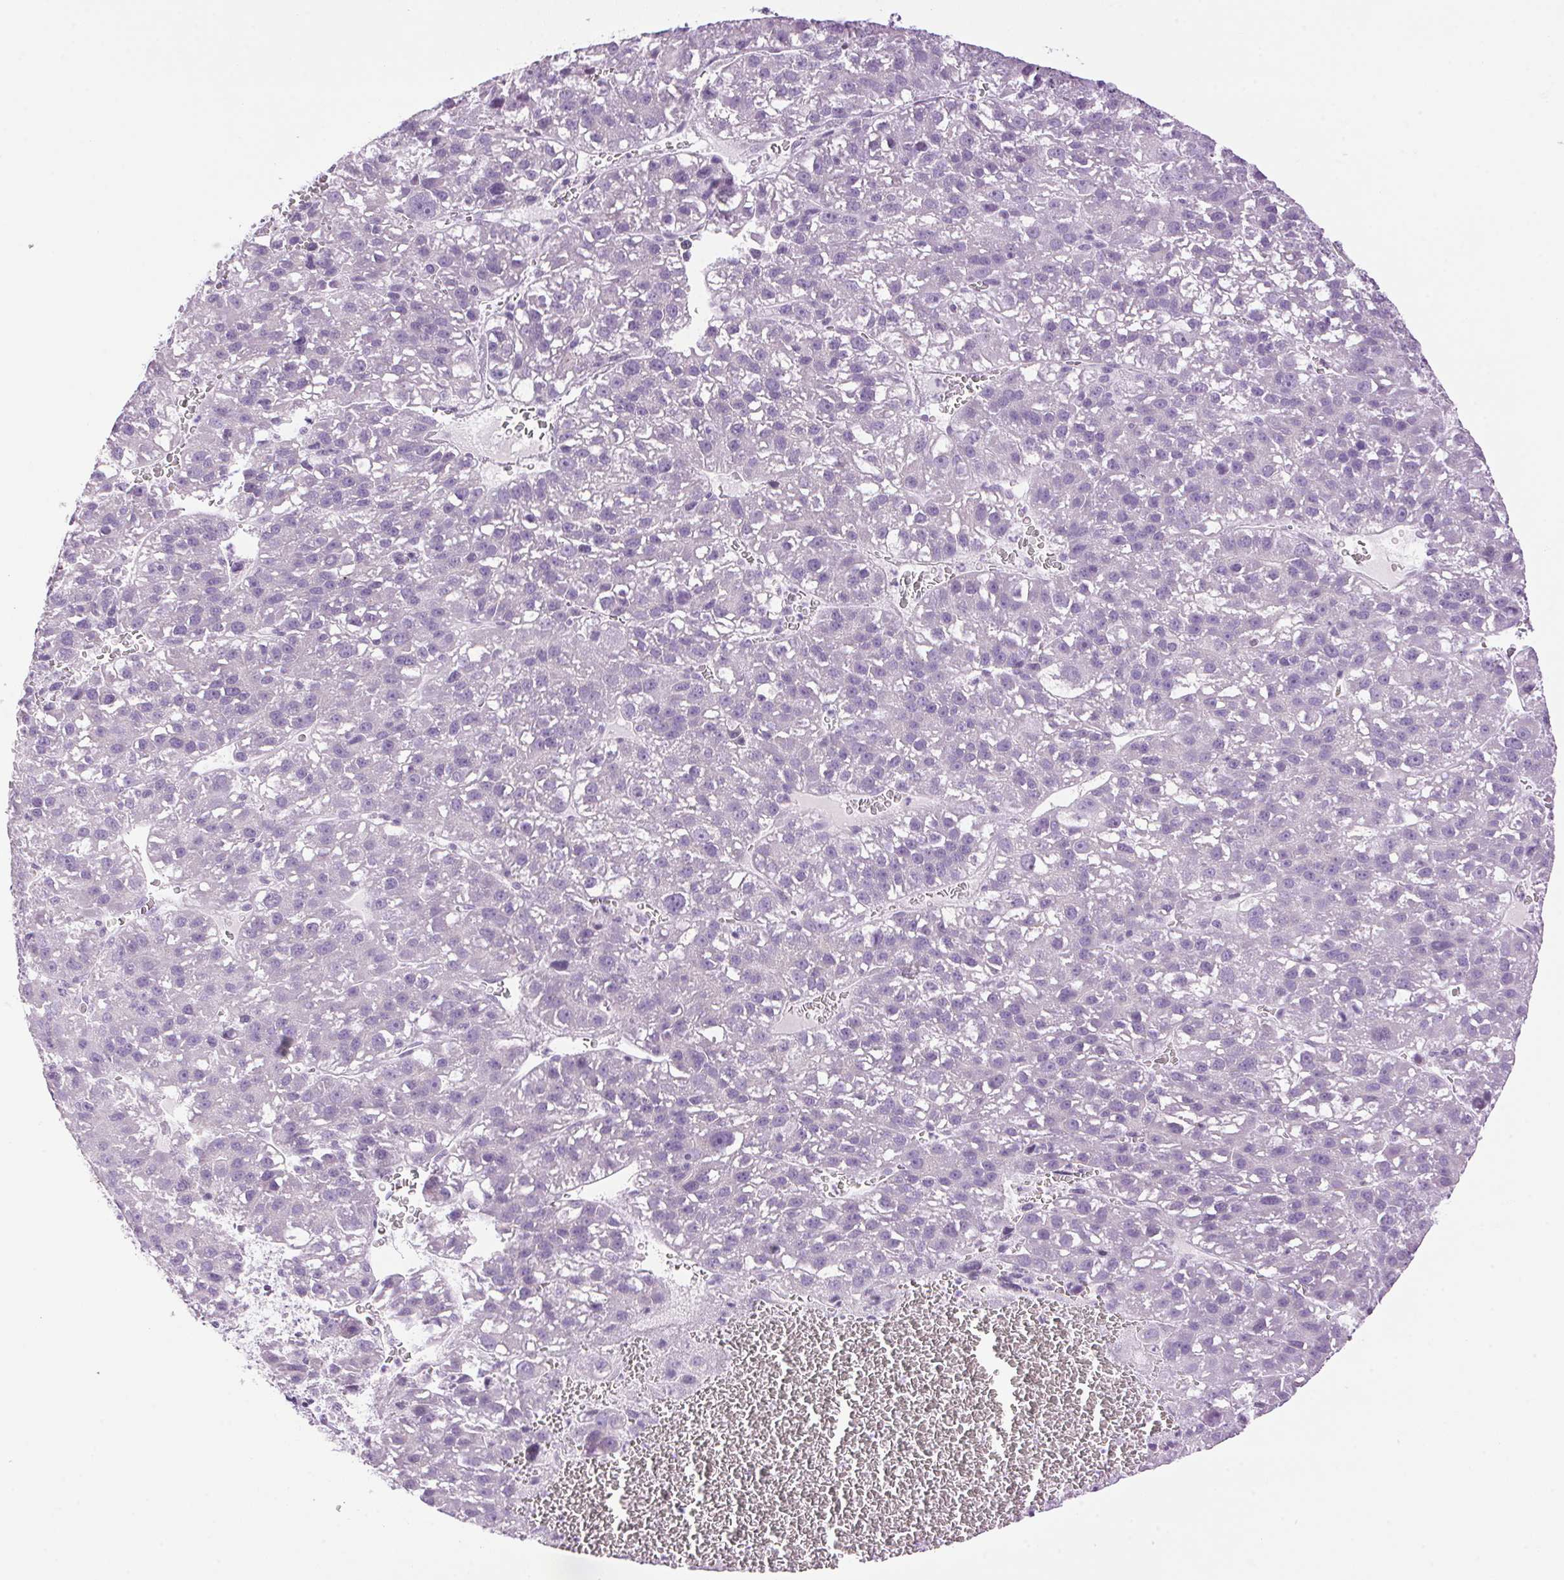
{"staining": {"intensity": "negative", "quantity": "none", "location": "none"}, "tissue": "liver cancer", "cell_type": "Tumor cells", "image_type": "cancer", "snomed": [{"axis": "morphology", "description": "Carcinoma, Hepatocellular, NOS"}, {"axis": "topography", "description": "Liver"}], "caption": "The image shows no staining of tumor cells in hepatocellular carcinoma (liver).", "gene": "TMEM88B", "patient": {"sex": "female", "age": 70}}